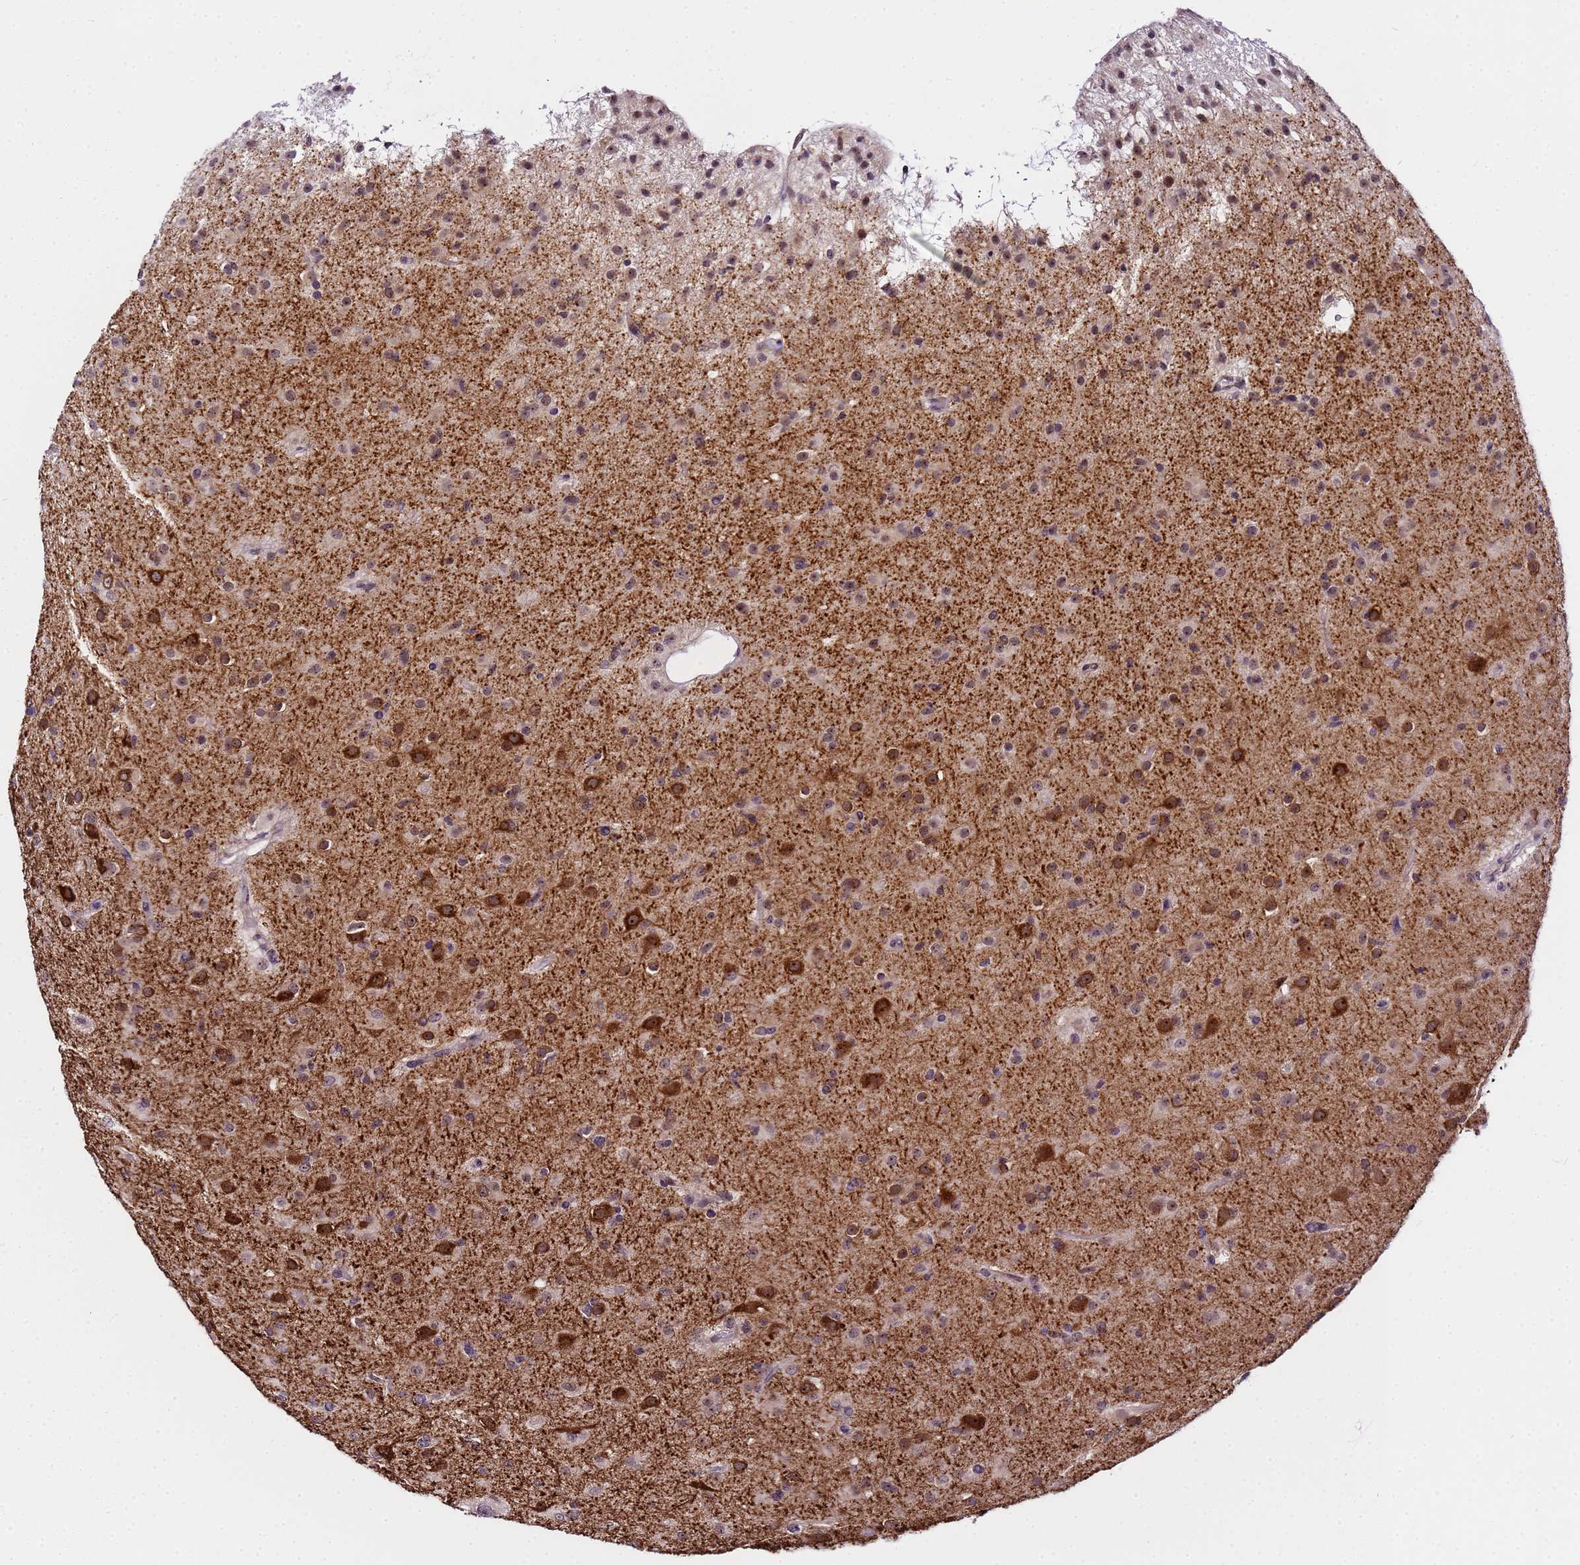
{"staining": {"intensity": "weak", "quantity": "25%-75%", "location": "nuclear"}, "tissue": "glioma", "cell_type": "Tumor cells", "image_type": "cancer", "snomed": [{"axis": "morphology", "description": "Glioma, malignant, Low grade"}, {"axis": "topography", "description": "Brain"}], "caption": "The image reveals staining of malignant low-grade glioma, revealing weak nuclear protein expression (brown color) within tumor cells.", "gene": "SLX4IP", "patient": {"sex": "male", "age": 65}}